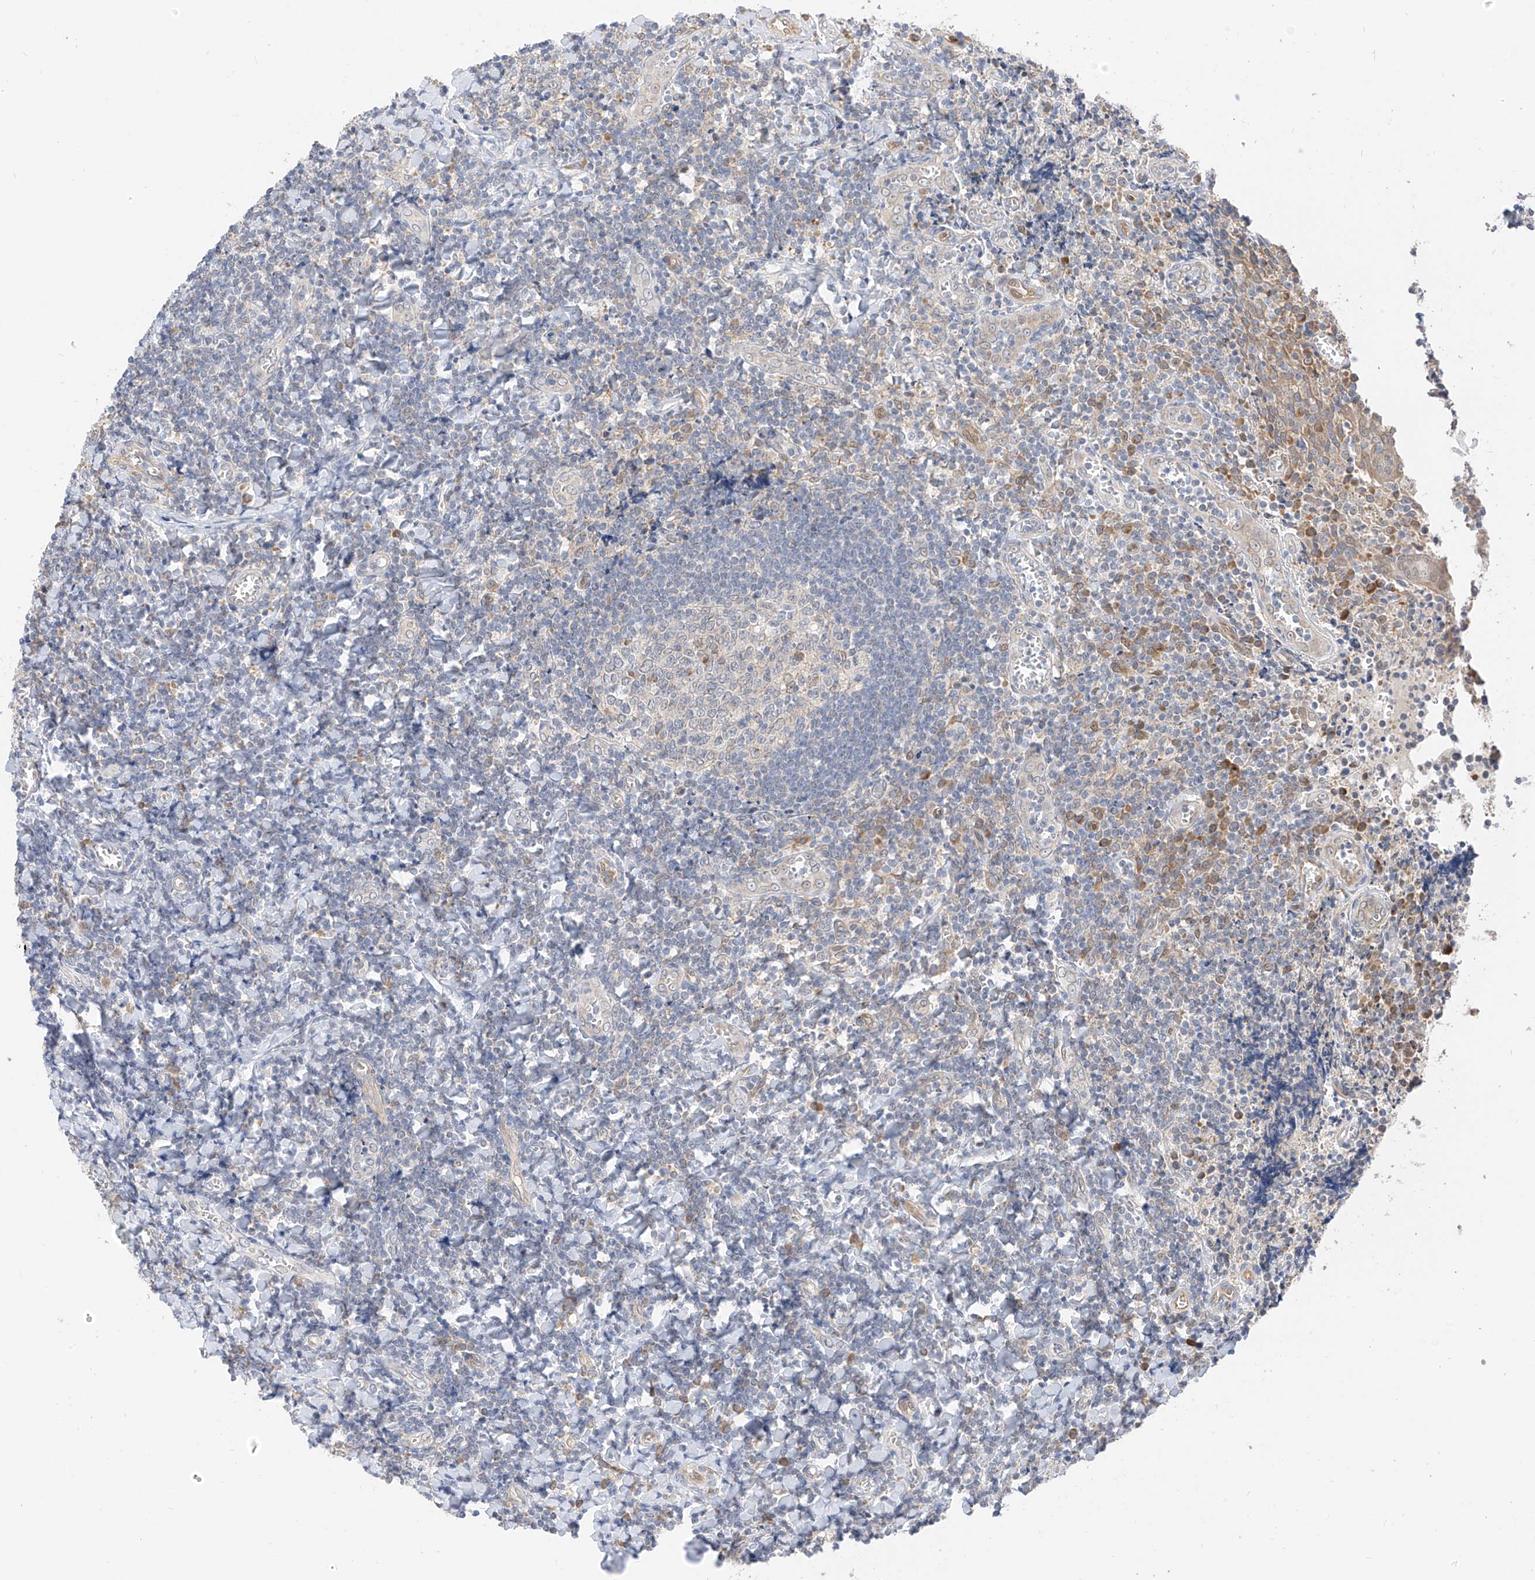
{"staining": {"intensity": "moderate", "quantity": "<25%", "location": "cytoplasmic/membranous"}, "tissue": "tonsil", "cell_type": "Germinal center cells", "image_type": "normal", "snomed": [{"axis": "morphology", "description": "Normal tissue, NOS"}, {"axis": "topography", "description": "Tonsil"}], "caption": "A low amount of moderate cytoplasmic/membranous positivity is appreciated in about <25% of germinal center cells in normal tonsil.", "gene": "PPA2", "patient": {"sex": "male", "age": 27}}